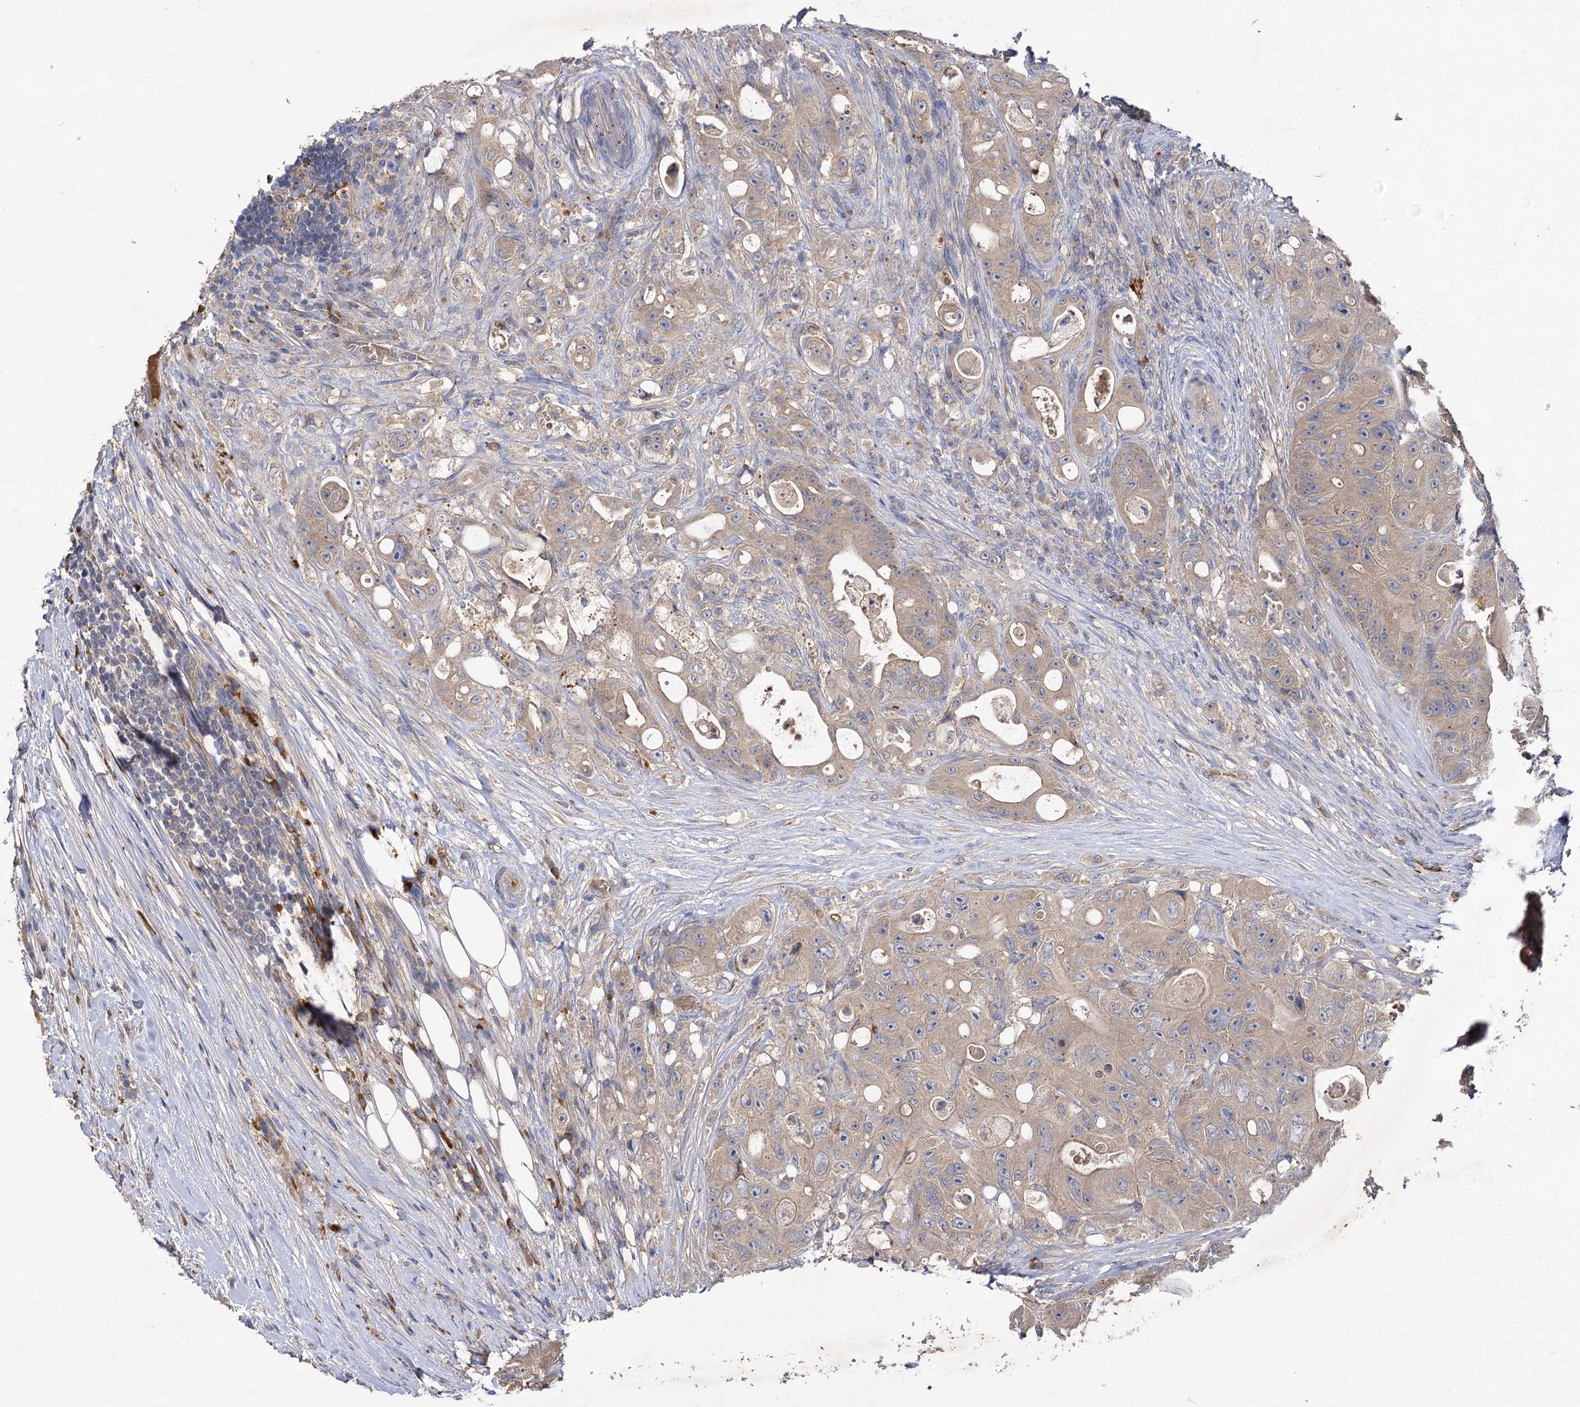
{"staining": {"intensity": "weak", "quantity": ">75%", "location": "cytoplasmic/membranous"}, "tissue": "colorectal cancer", "cell_type": "Tumor cells", "image_type": "cancer", "snomed": [{"axis": "morphology", "description": "Adenocarcinoma, NOS"}, {"axis": "topography", "description": "Colon"}], "caption": "This photomicrograph demonstrates IHC staining of human adenocarcinoma (colorectal), with low weak cytoplasmic/membranous staining in approximately >75% of tumor cells.", "gene": "USP50", "patient": {"sex": "female", "age": 46}}